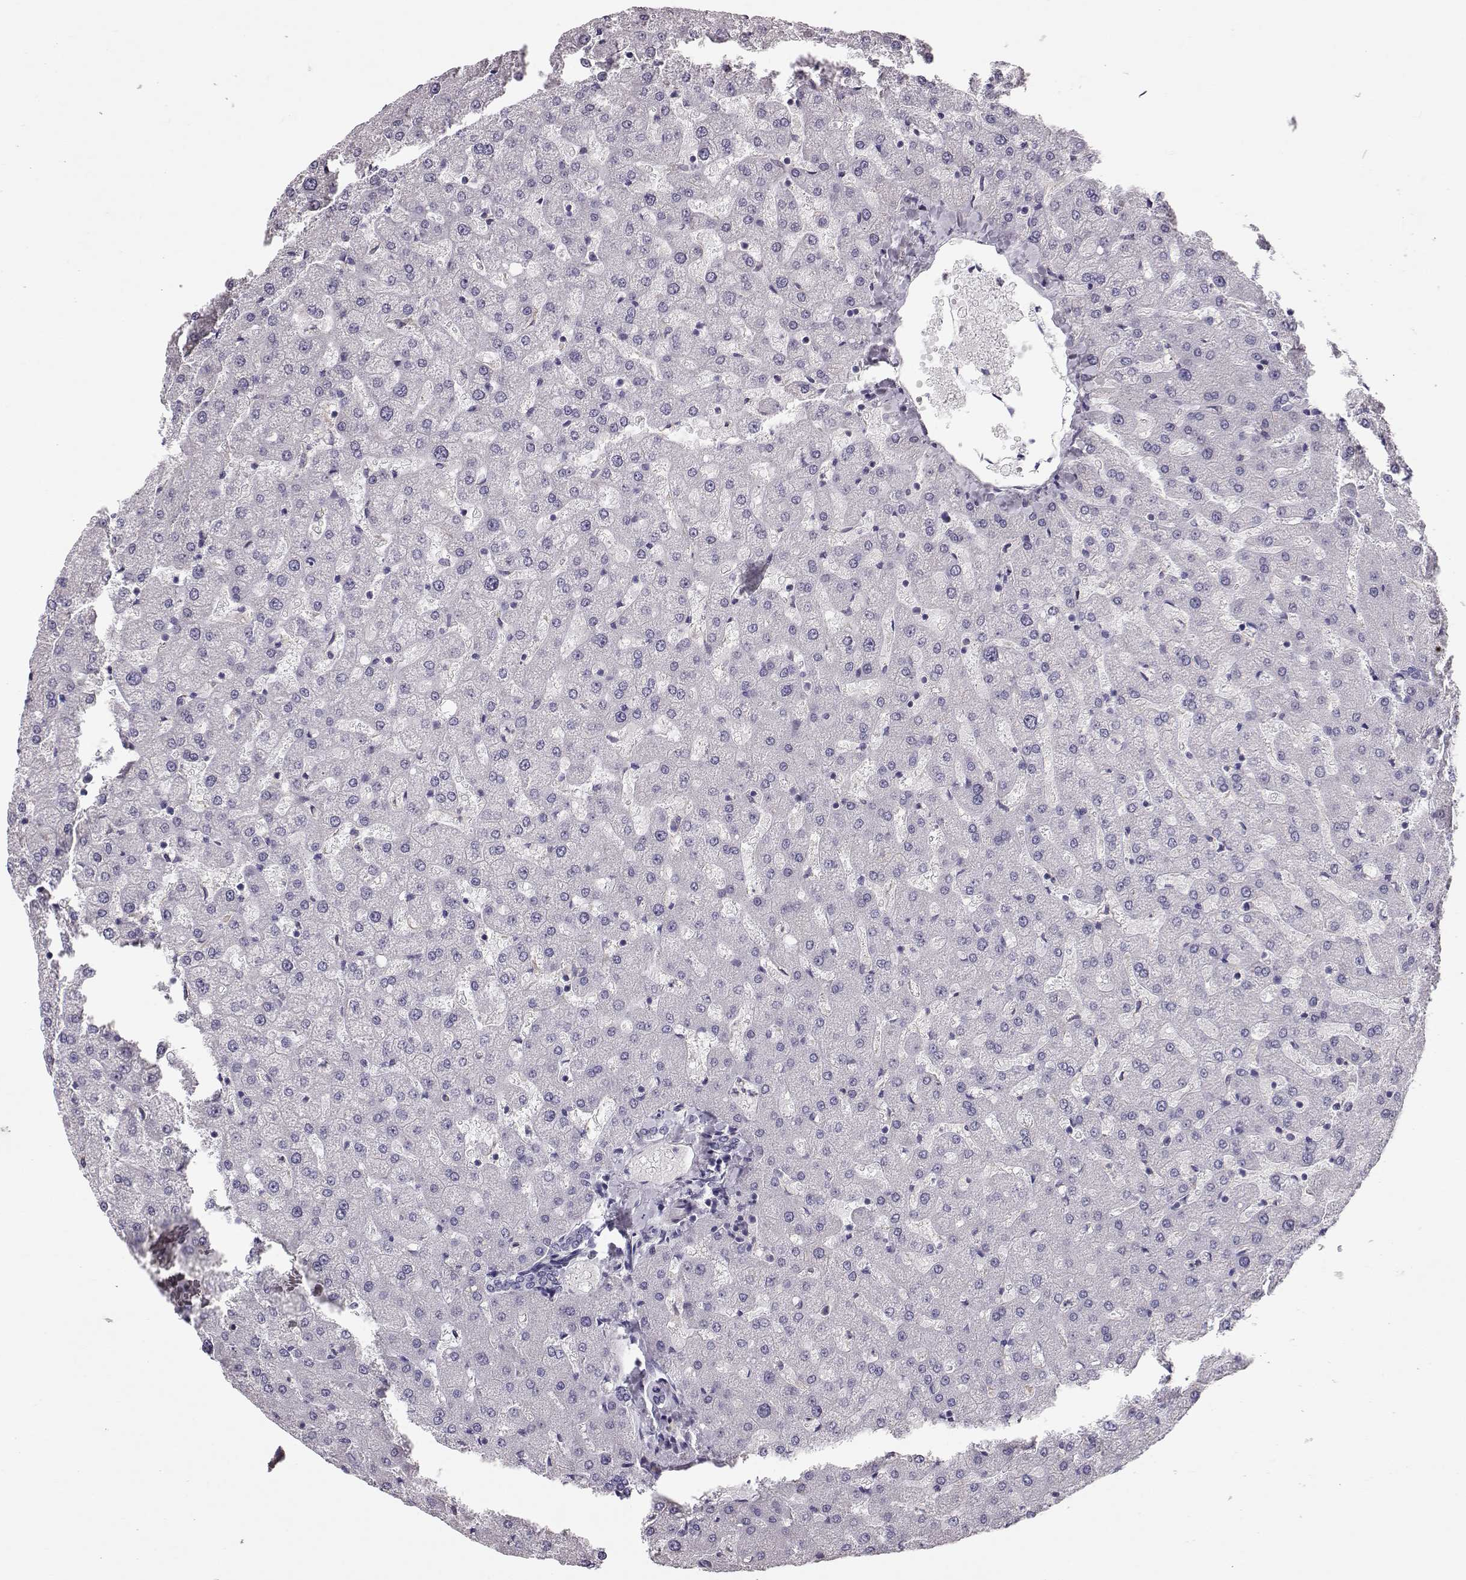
{"staining": {"intensity": "negative", "quantity": "none", "location": "none"}, "tissue": "liver", "cell_type": "Cholangiocytes", "image_type": "normal", "snomed": [{"axis": "morphology", "description": "Normal tissue, NOS"}, {"axis": "topography", "description": "Liver"}], "caption": "The IHC photomicrograph has no significant expression in cholangiocytes of liver. The staining was performed using DAB (3,3'-diaminobenzidine) to visualize the protein expression in brown, while the nuclei were stained in blue with hematoxylin (Magnification: 20x).", "gene": "POU1F1", "patient": {"sex": "female", "age": 50}}